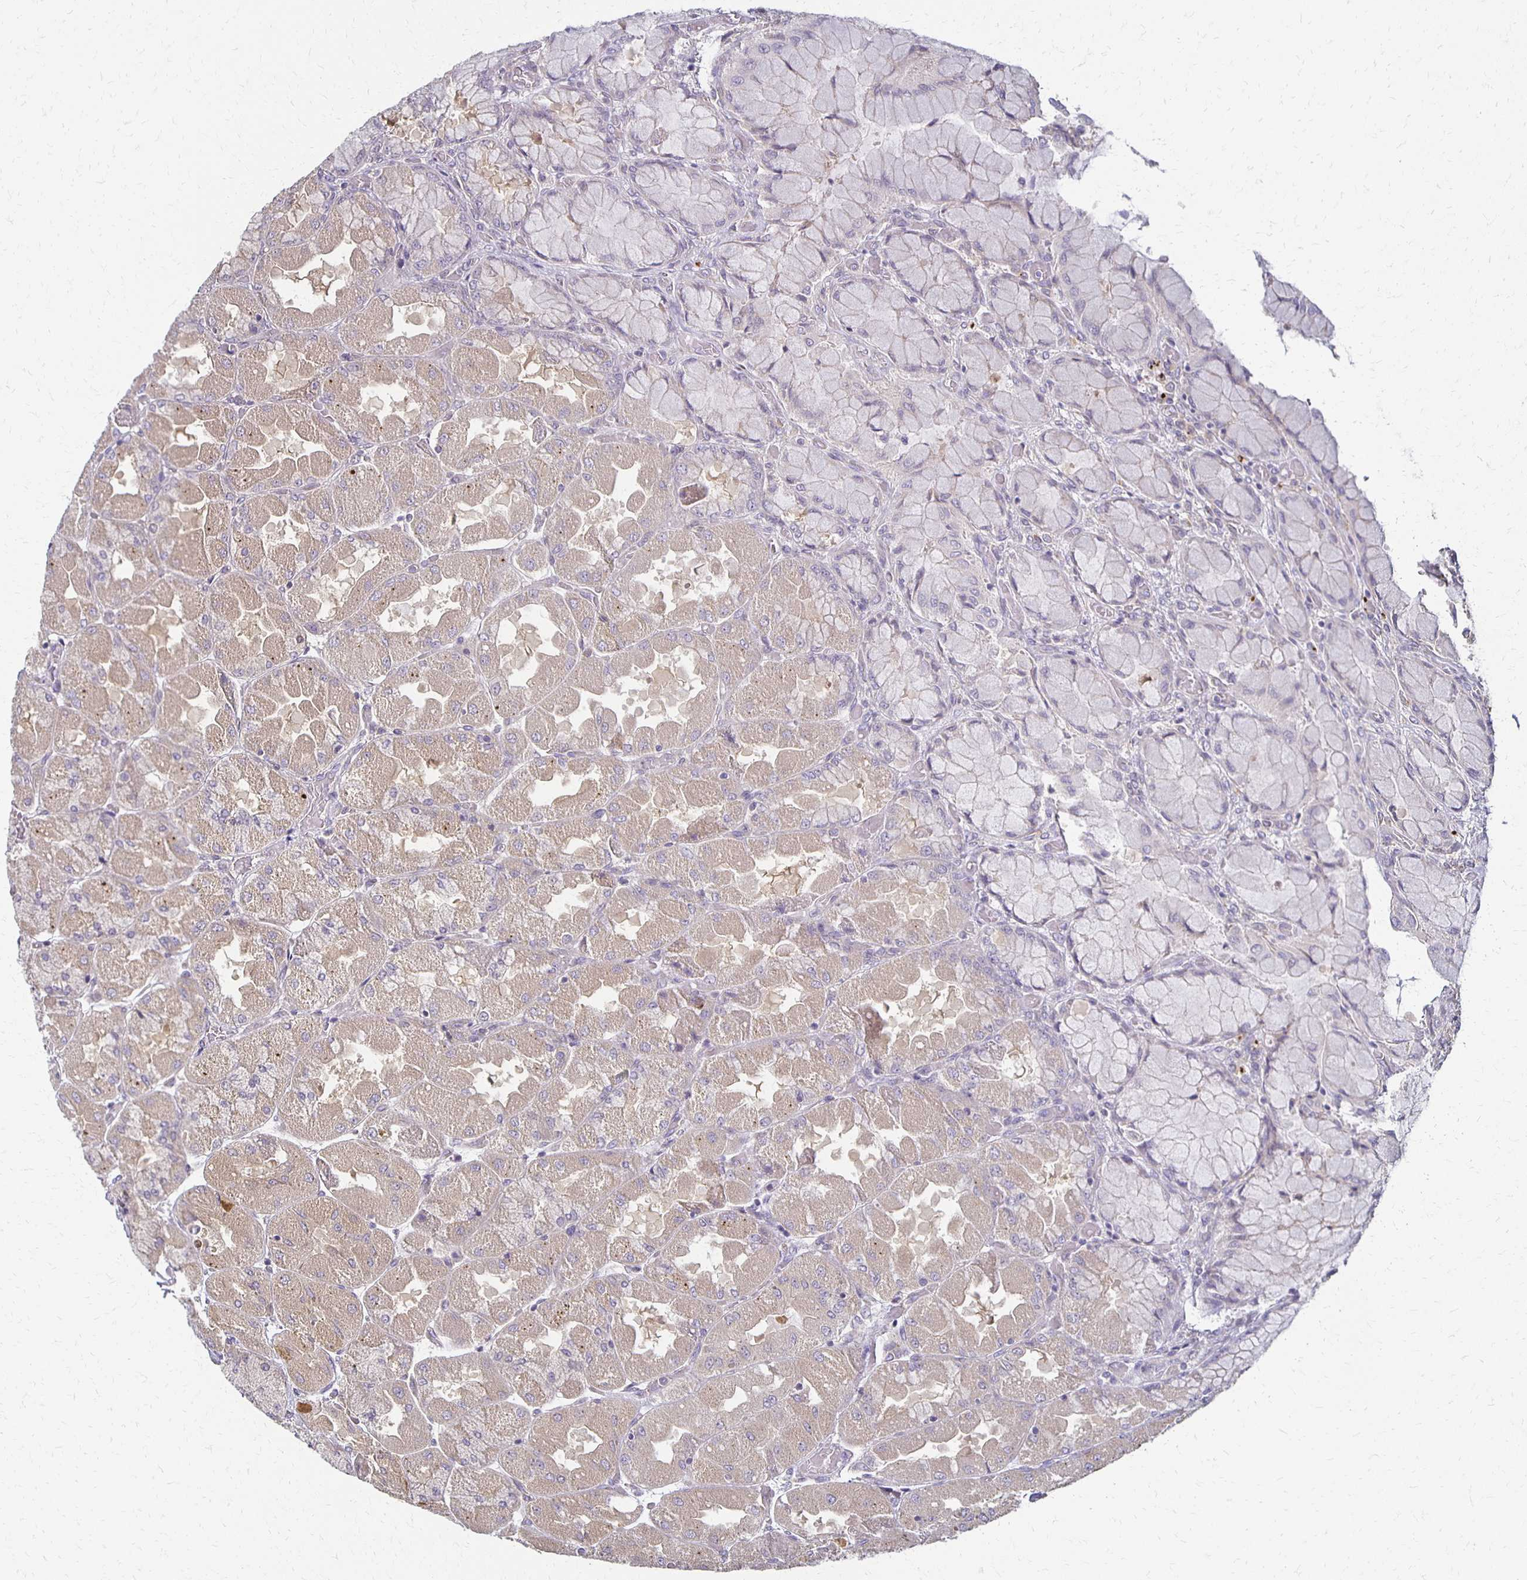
{"staining": {"intensity": "weak", "quantity": "25%-75%", "location": "cytoplasmic/membranous"}, "tissue": "stomach", "cell_type": "Glandular cells", "image_type": "normal", "snomed": [{"axis": "morphology", "description": "Normal tissue, NOS"}, {"axis": "topography", "description": "Stomach"}], "caption": "Immunohistochemical staining of normal stomach shows low levels of weak cytoplasmic/membranous positivity in approximately 25%-75% of glandular cells.", "gene": "GPX4", "patient": {"sex": "female", "age": 61}}